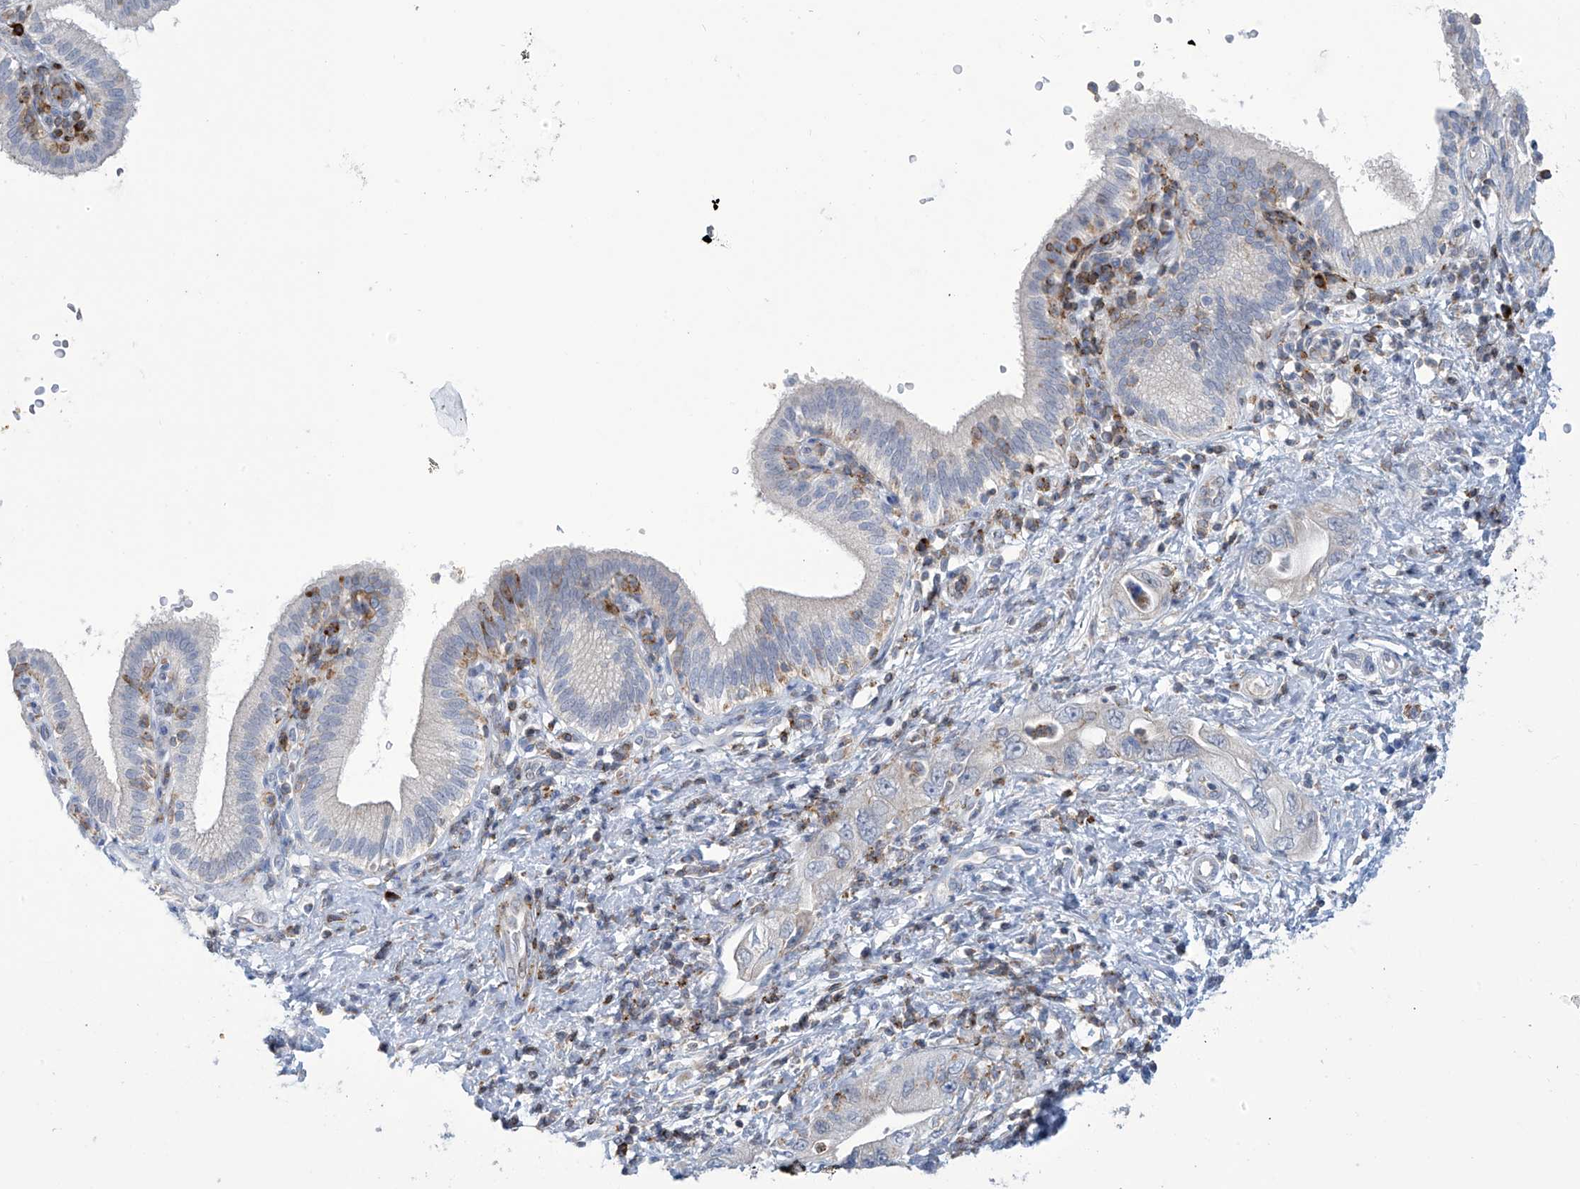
{"staining": {"intensity": "negative", "quantity": "none", "location": "none"}, "tissue": "pancreatic cancer", "cell_type": "Tumor cells", "image_type": "cancer", "snomed": [{"axis": "morphology", "description": "Adenocarcinoma, NOS"}, {"axis": "topography", "description": "Pancreas"}], "caption": "The histopathology image displays no staining of tumor cells in adenocarcinoma (pancreatic).", "gene": "IBA57", "patient": {"sex": "female", "age": 73}}